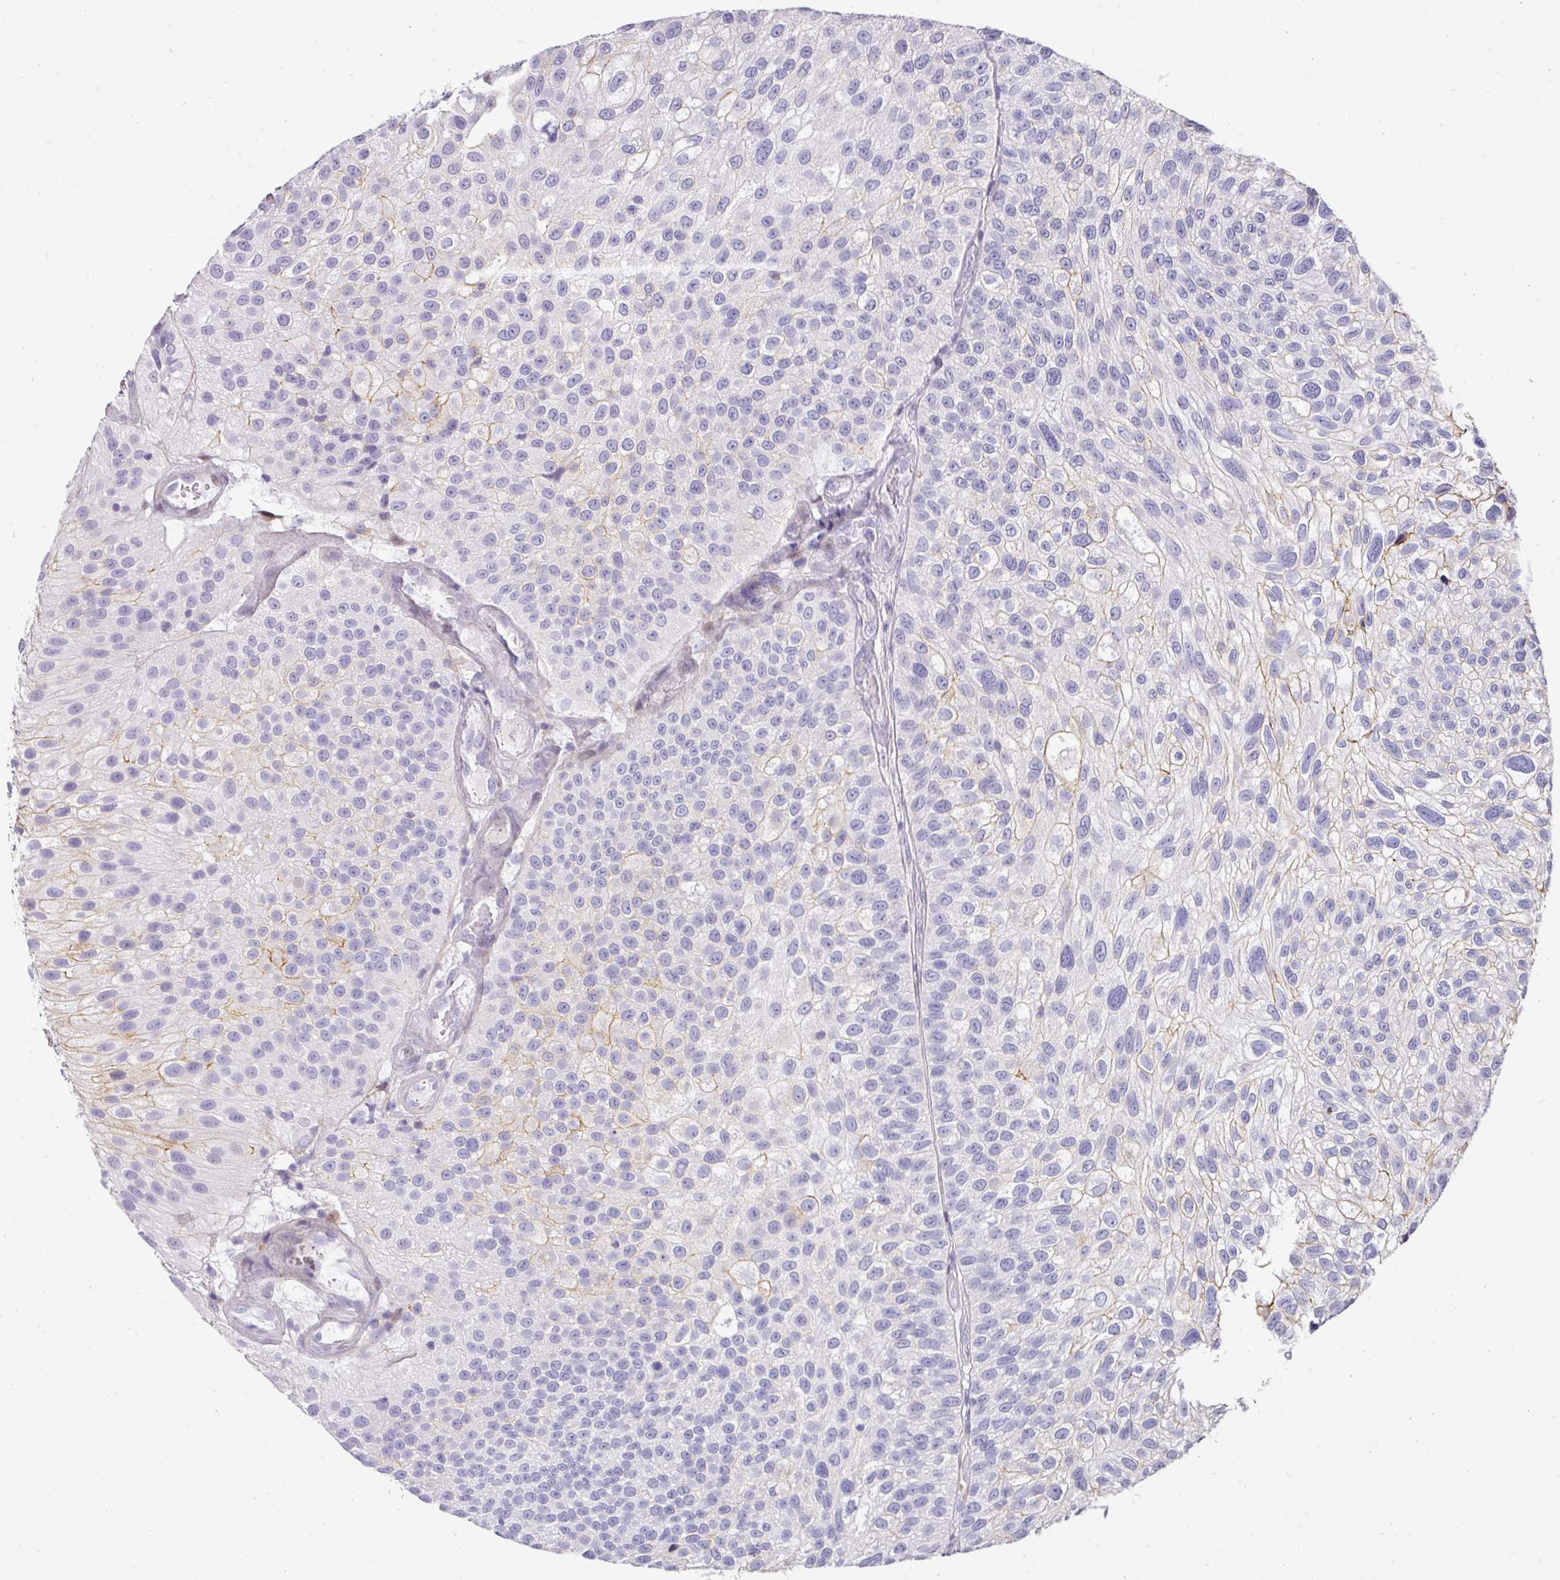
{"staining": {"intensity": "moderate", "quantity": "<25%", "location": "cytoplasmic/membranous"}, "tissue": "urothelial cancer", "cell_type": "Tumor cells", "image_type": "cancer", "snomed": [{"axis": "morphology", "description": "Urothelial carcinoma, NOS"}, {"axis": "topography", "description": "Urinary bladder"}], "caption": "This is an image of immunohistochemistry (IHC) staining of urothelial cancer, which shows moderate expression in the cytoplasmic/membranous of tumor cells.", "gene": "ANKRD29", "patient": {"sex": "male", "age": 87}}